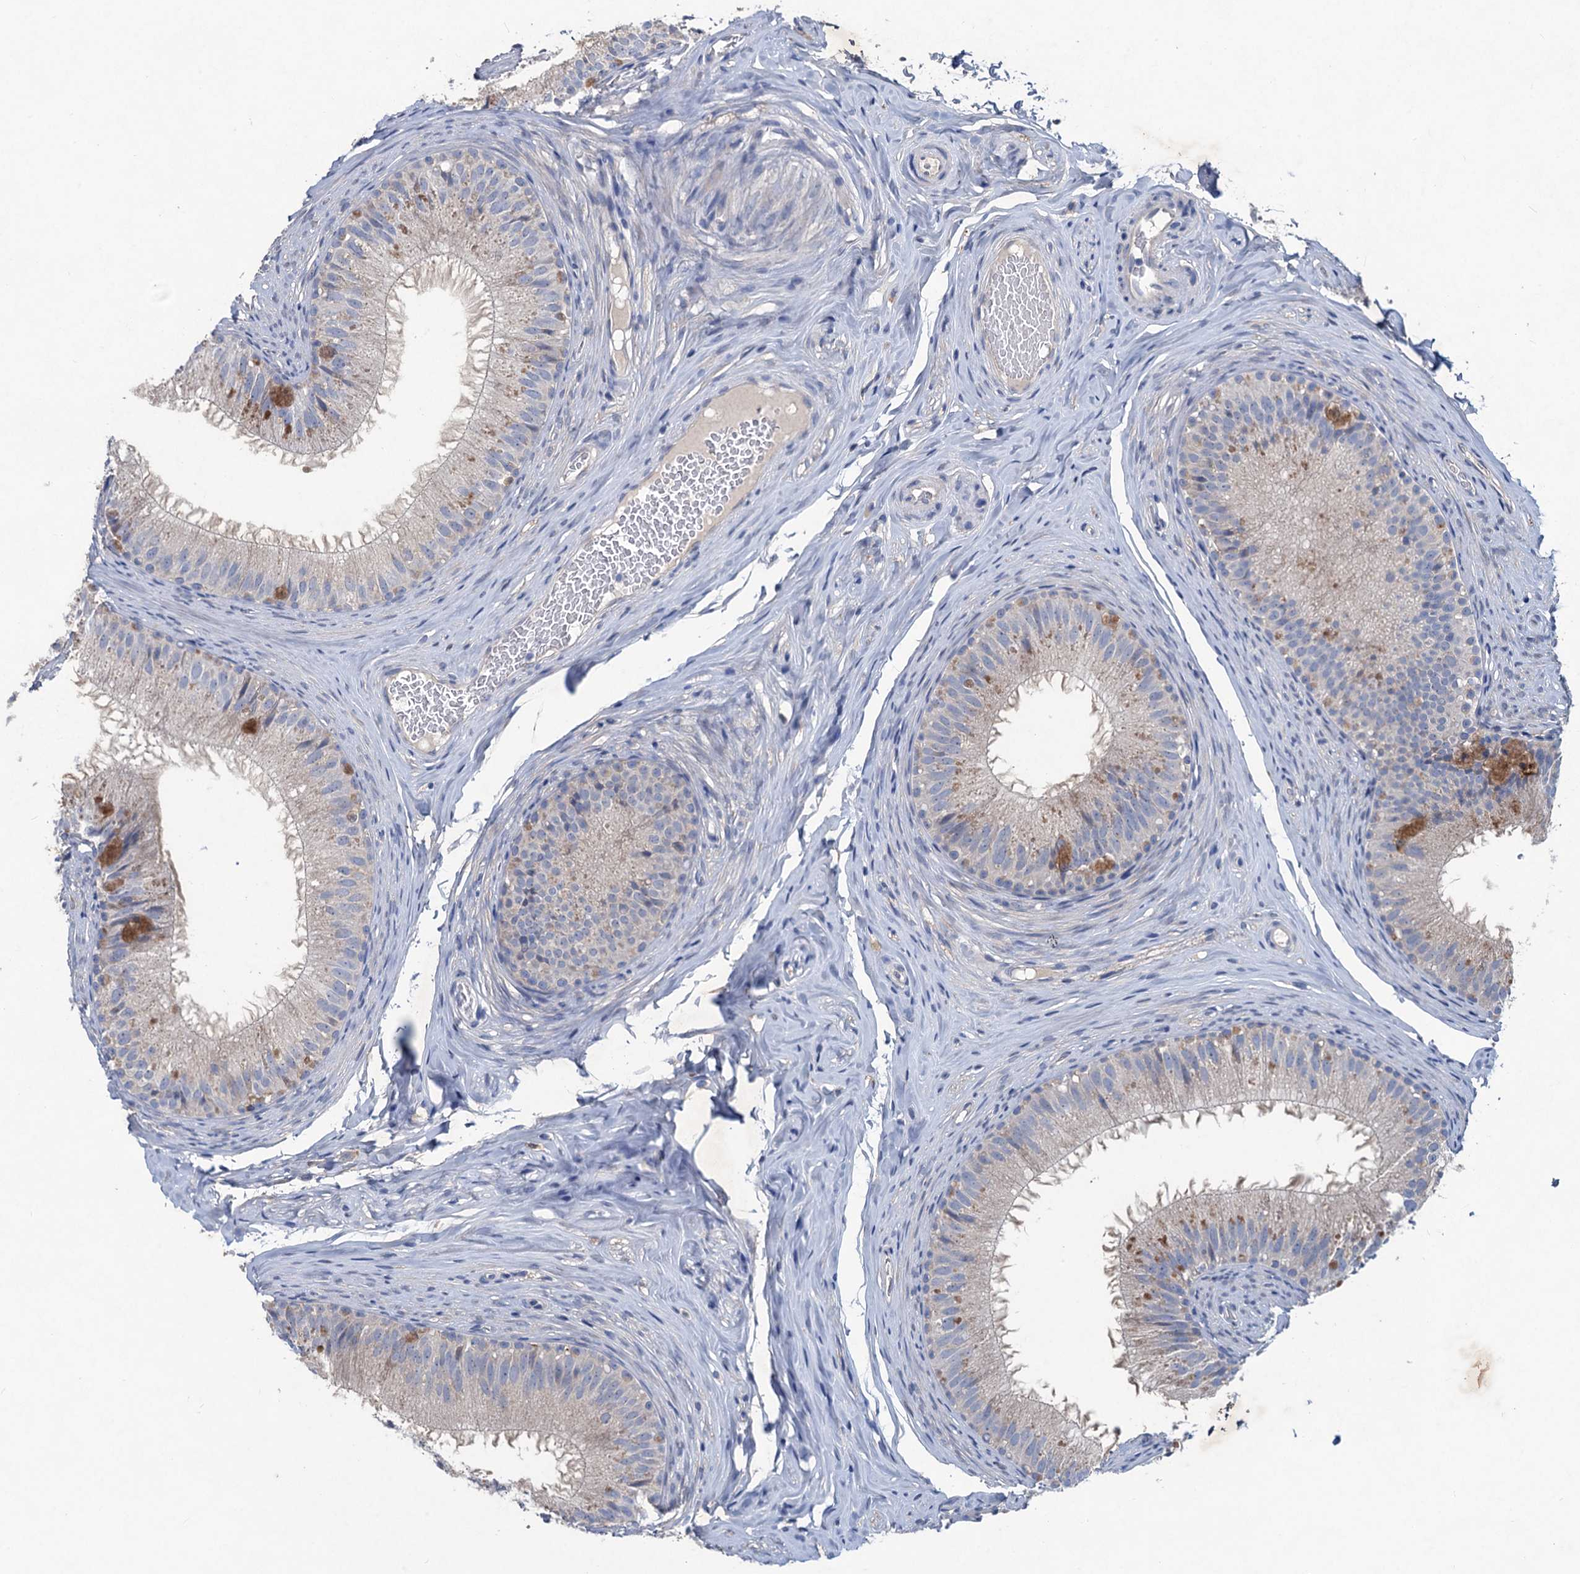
{"staining": {"intensity": "negative", "quantity": "none", "location": "none"}, "tissue": "epididymis", "cell_type": "Glandular cells", "image_type": "normal", "snomed": [{"axis": "morphology", "description": "Normal tissue, NOS"}, {"axis": "topography", "description": "Epididymis"}], "caption": "Immunohistochemistry of benign epididymis demonstrates no staining in glandular cells.", "gene": "RTKN2", "patient": {"sex": "male", "age": 34}}